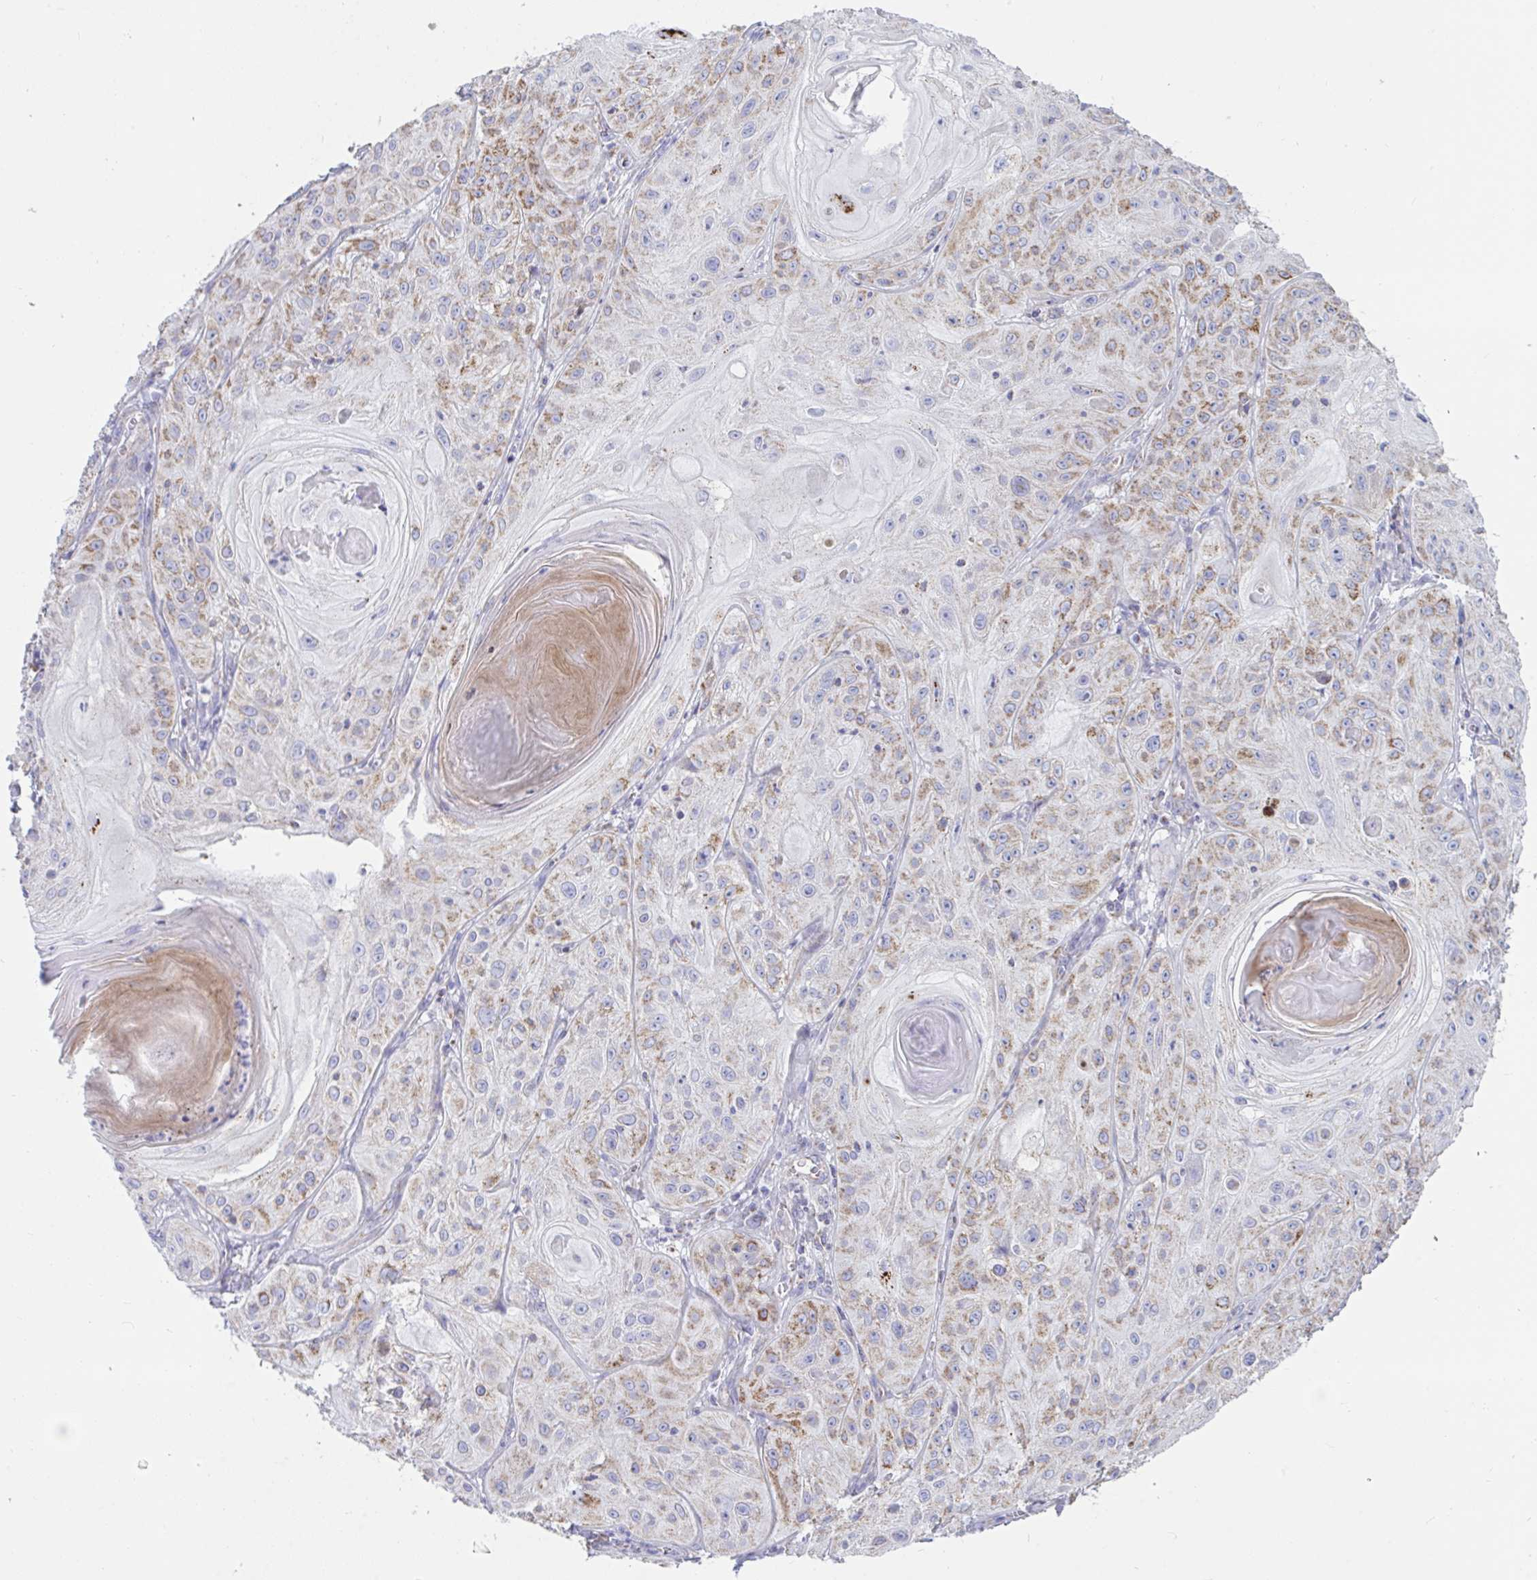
{"staining": {"intensity": "weak", "quantity": "25%-75%", "location": "cytoplasmic/membranous"}, "tissue": "skin cancer", "cell_type": "Tumor cells", "image_type": "cancer", "snomed": [{"axis": "morphology", "description": "Squamous cell carcinoma, NOS"}, {"axis": "topography", "description": "Skin"}], "caption": "Protein staining exhibits weak cytoplasmic/membranous positivity in about 25%-75% of tumor cells in squamous cell carcinoma (skin).", "gene": "HSPE1", "patient": {"sex": "male", "age": 85}}